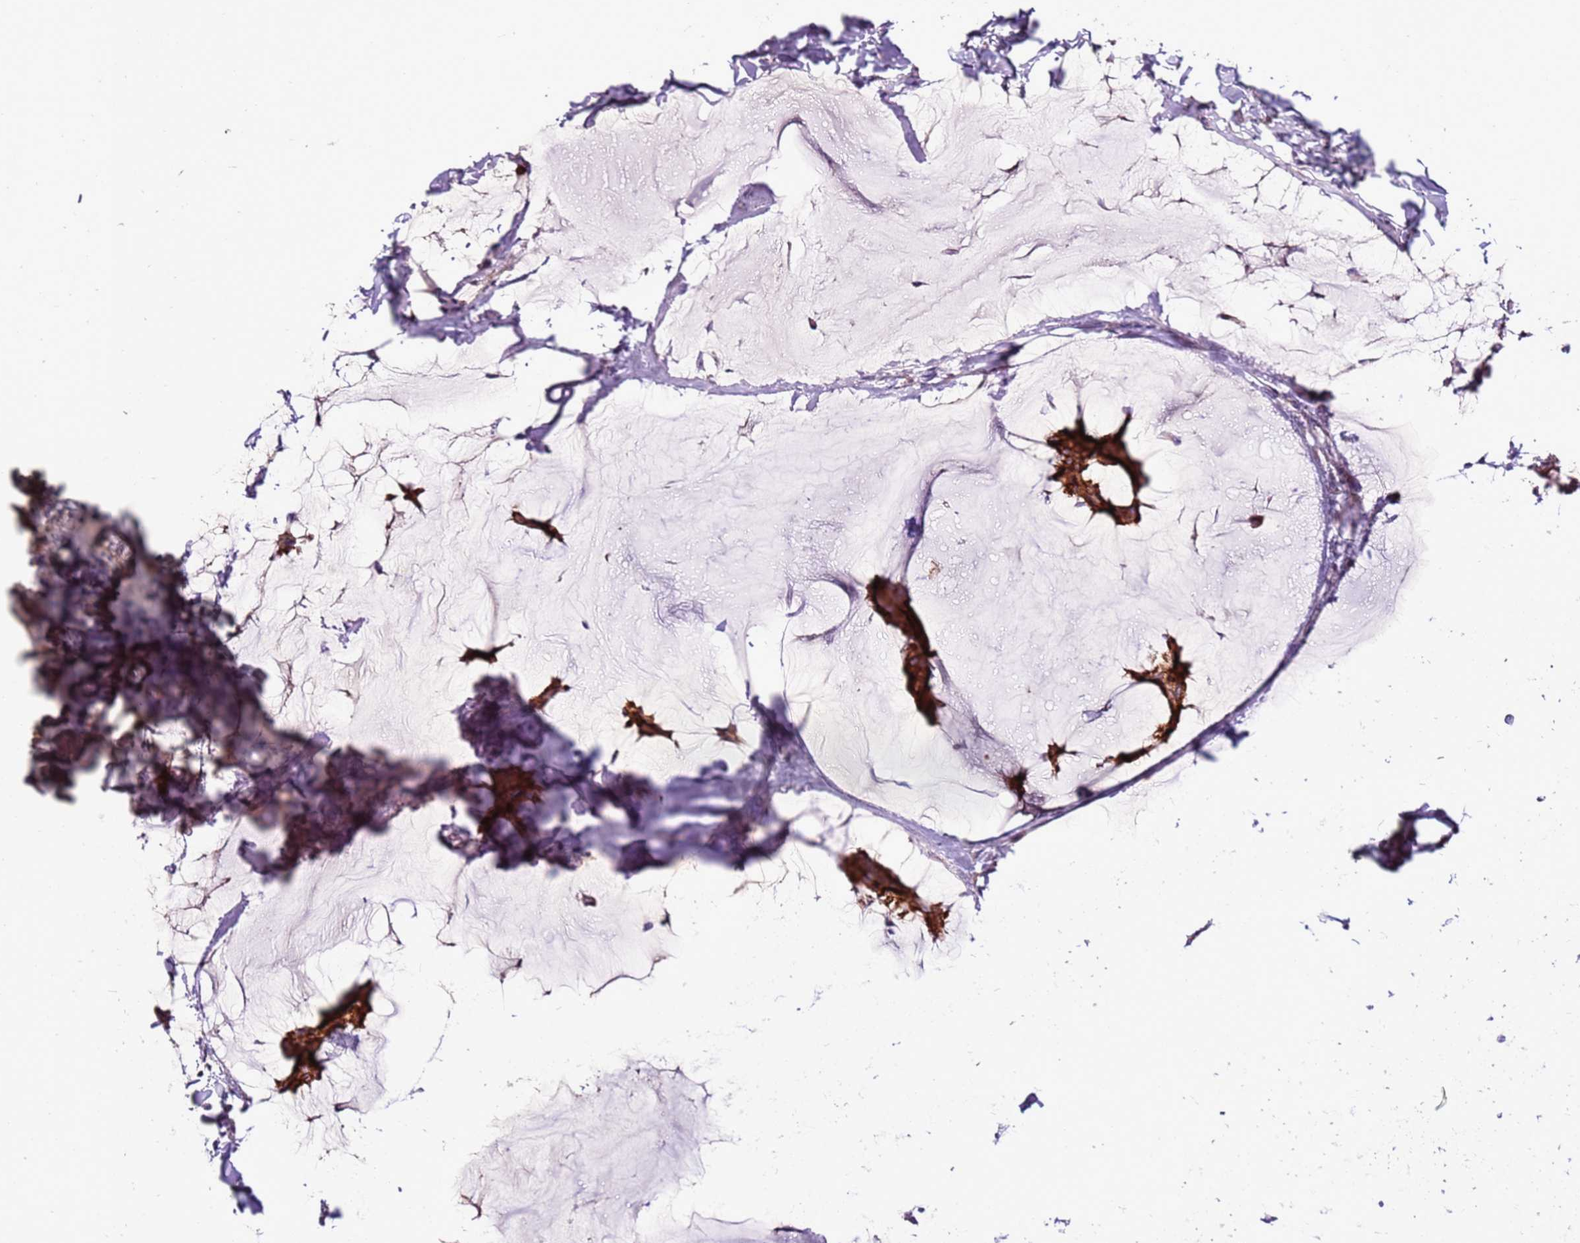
{"staining": {"intensity": "moderate", "quantity": ">75%", "location": "cytoplasmic/membranous"}, "tissue": "breast cancer", "cell_type": "Tumor cells", "image_type": "cancer", "snomed": [{"axis": "morphology", "description": "Duct carcinoma"}, {"axis": "topography", "description": "Breast"}], "caption": "This is an image of immunohistochemistry staining of breast cancer, which shows moderate expression in the cytoplasmic/membranous of tumor cells.", "gene": "SLC38A5", "patient": {"sex": "female", "age": 93}}